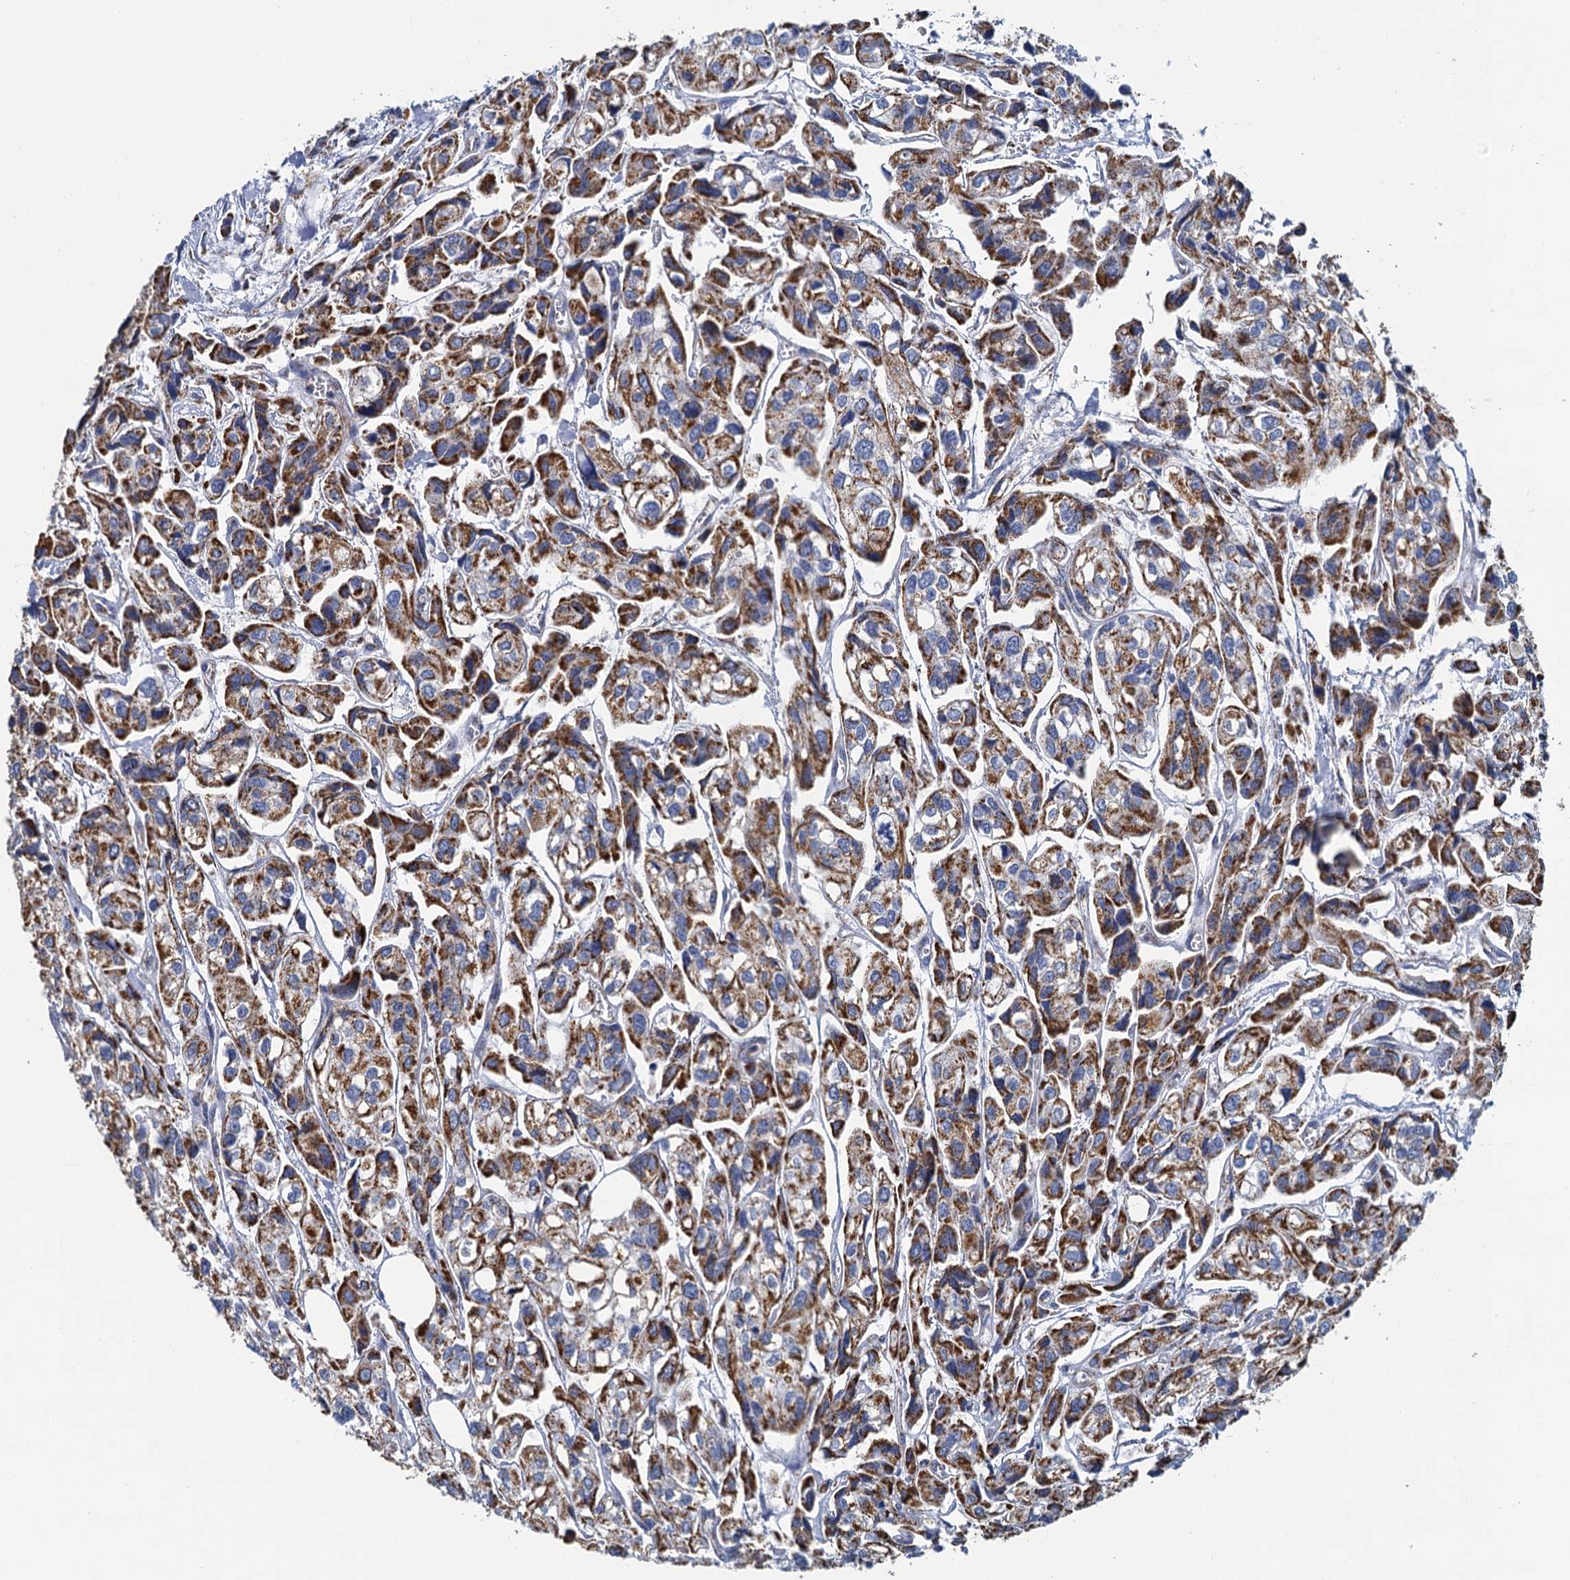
{"staining": {"intensity": "strong", "quantity": ">75%", "location": "cytoplasmic/membranous"}, "tissue": "urothelial cancer", "cell_type": "Tumor cells", "image_type": "cancer", "snomed": [{"axis": "morphology", "description": "Urothelial carcinoma, High grade"}, {"axis": "topography", "description": "Urinary bladder"}], "caption": "A photomicrograph showing strong cytoplasmic/membranous staining in approximately >75% of tumor cells in urothelial cancer, as visualized by brown immunohistochemical staining.", "gene": "CCP110", "patient": {"sex": "male", "age": 67}}